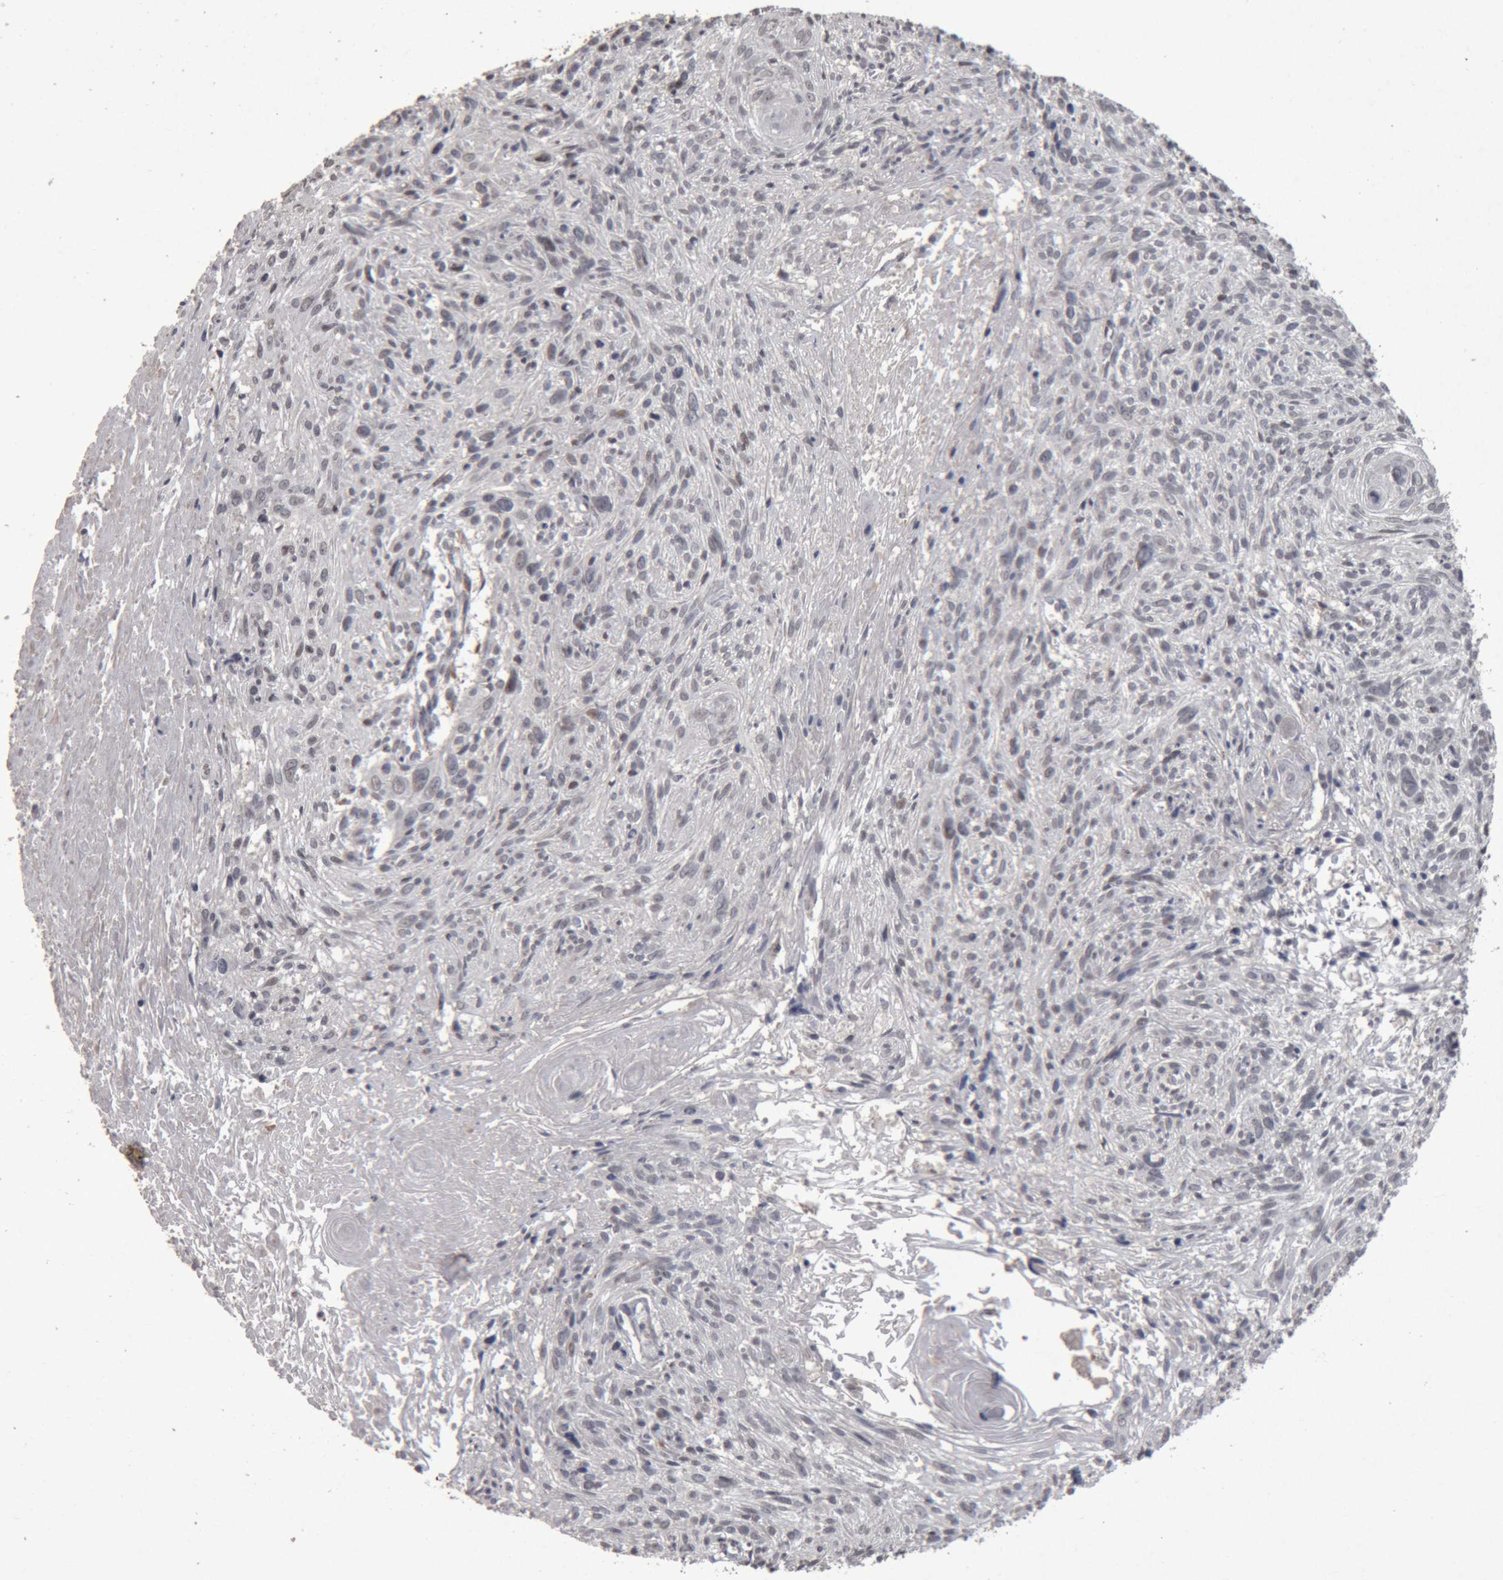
{"staining": {"intensity": "negative", "quantity": "none", "location": "none"}, "tissue": "cervical cancer", "cell_type": "Tumor cells", "image_type": "cancer", "snomed": [{"axis": "morphology", "description": "Squamous cell carcinoma, NOS"}, {"axis": "topography", "description": "Cervix"}], "caption": "Cervical cancer stained for a protein using immunohistochemistry demonstrates no staining tumor cells.", "gene": "MEP1A", "patient": {"sex": "female", "age": 51}}